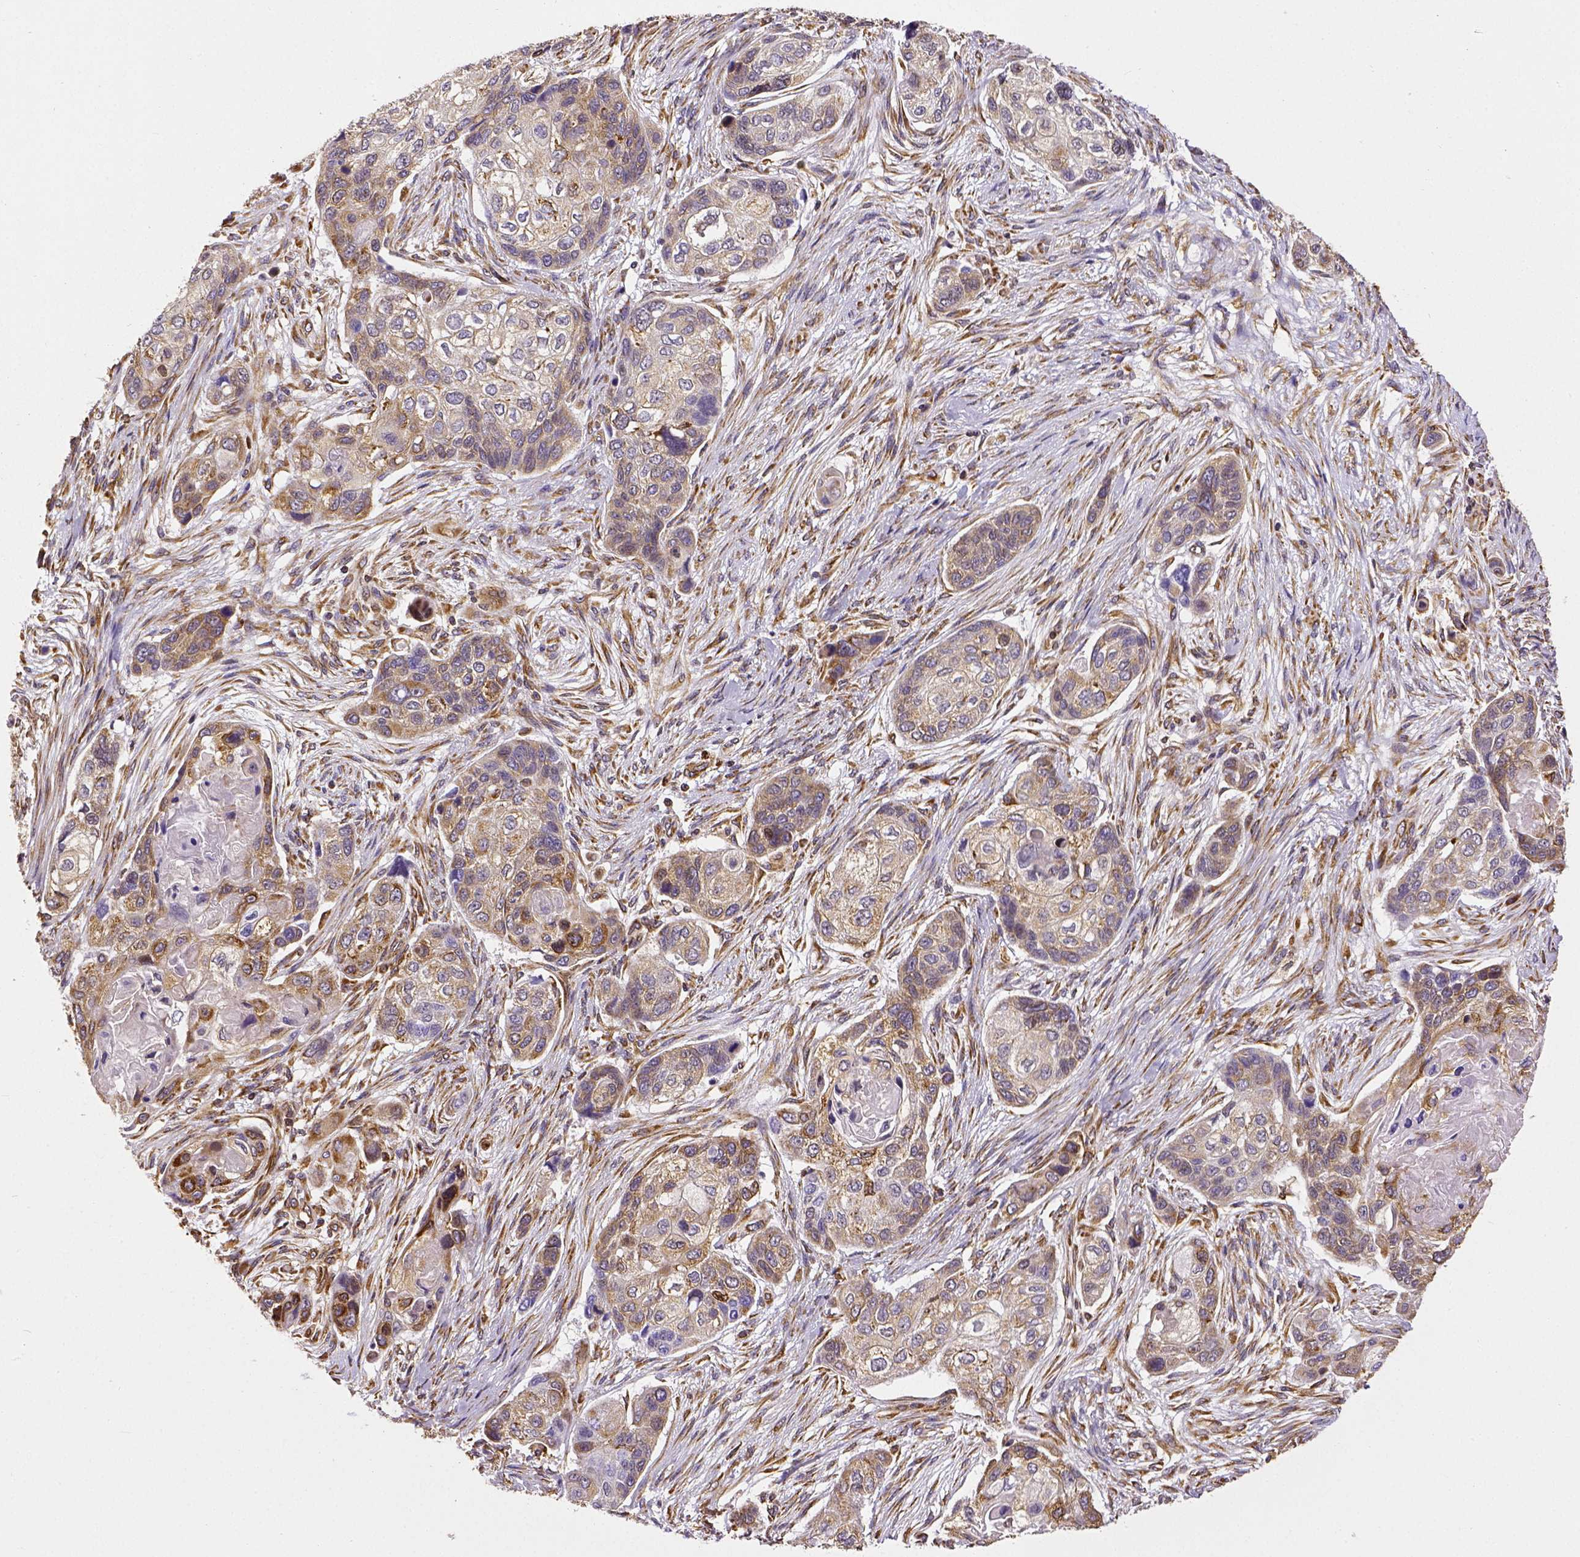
{"staining": {"intensity": "weak", "quantity": ">75%", "location": "cytoplasmic/membranous"}, "tissue": "lung cancer", "cell_type": "Tumor cells", "image_type": "cancer", "snomed": [{"axis": "morphology", "description": "Squamous cell carcinoma, NOS"}, {"axis": "topography", "description": "Lung"}], "caption": "Lung cancer tissue demonstrates weak cytoplasmic/membranous expression in about >75% of tumor cells", "gene": "MTDH", "patient": {"sex": "male", "age": 69}}